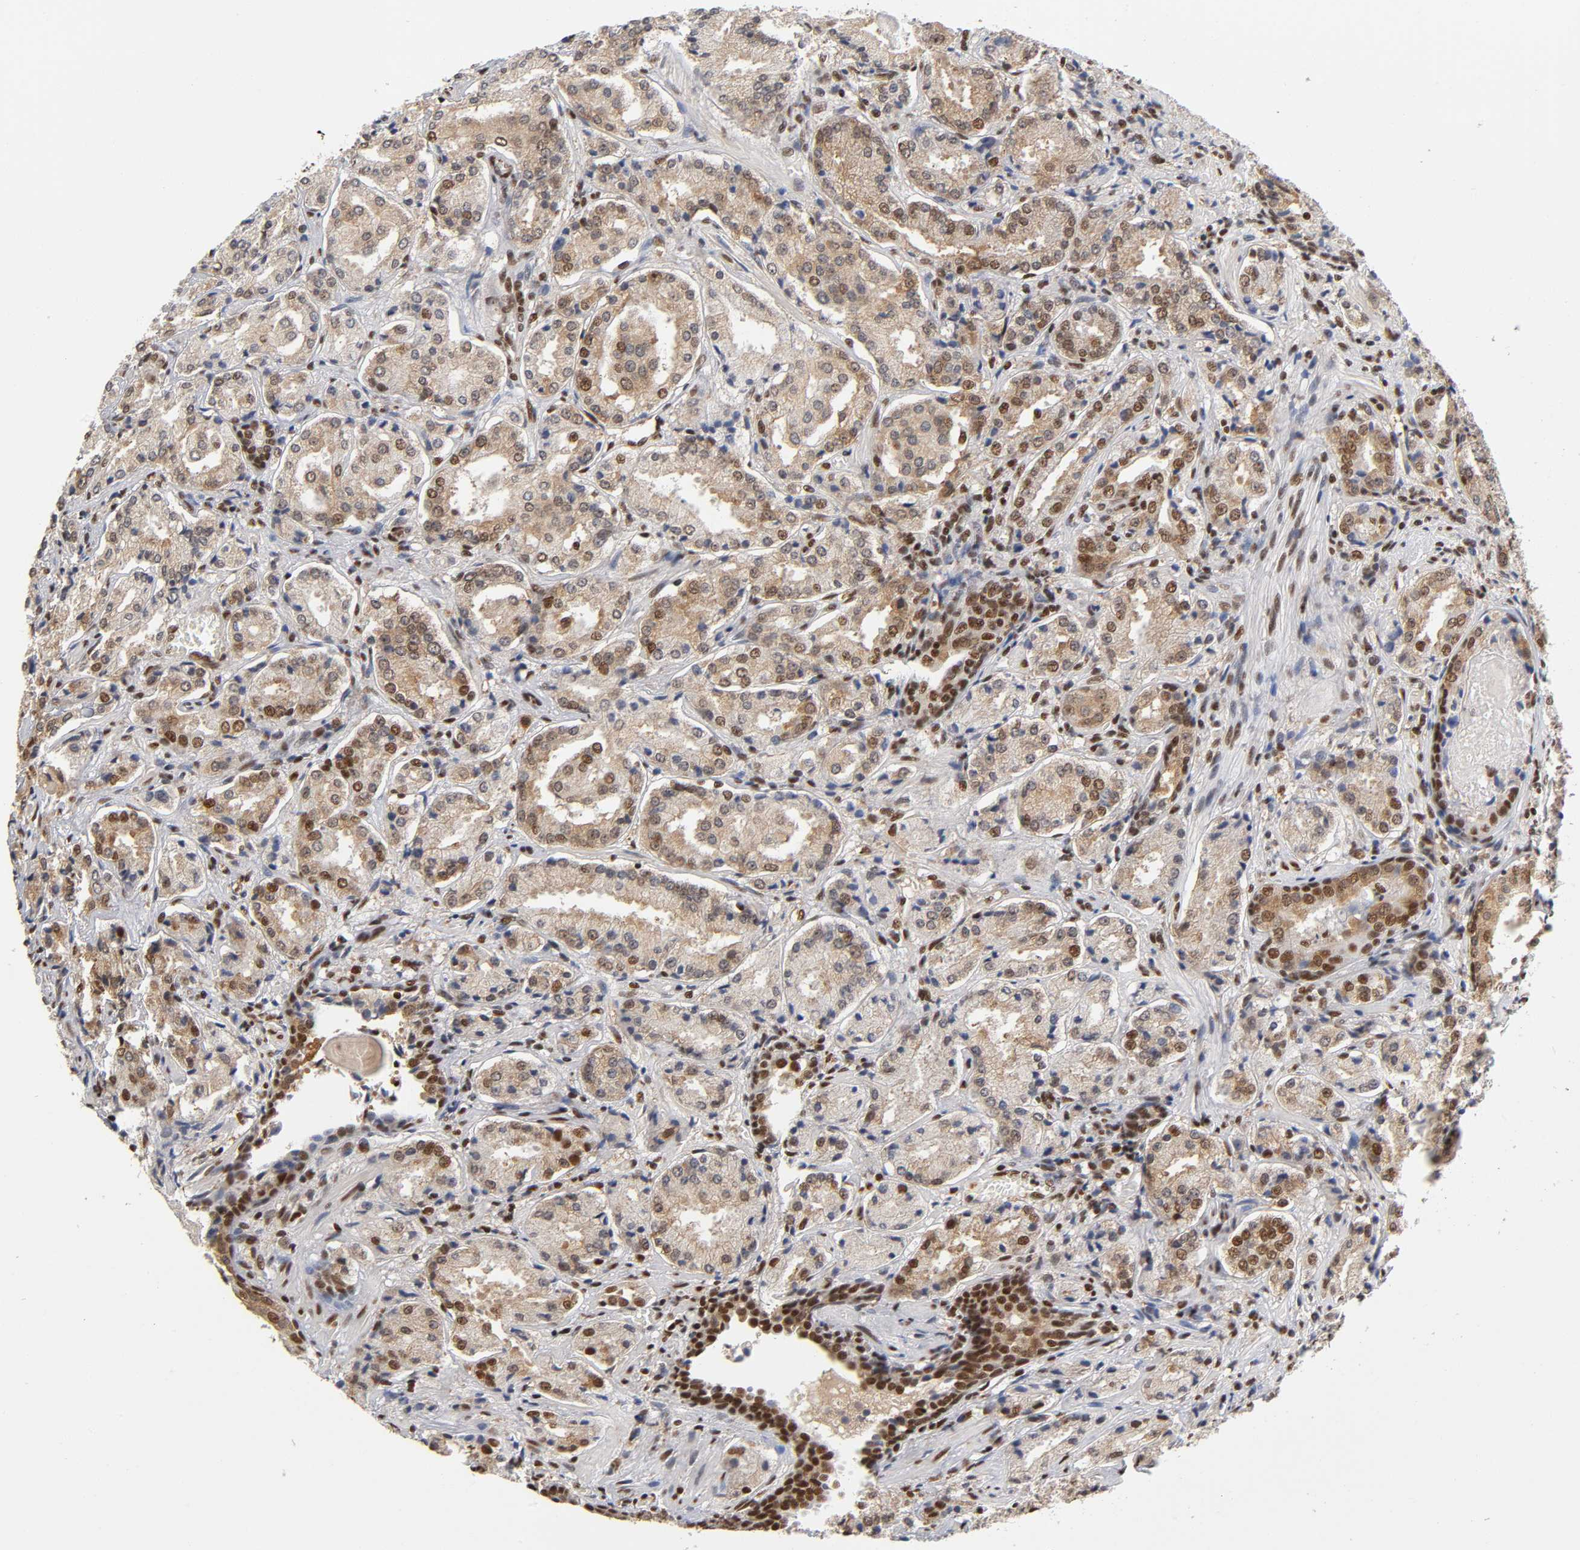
{"staining": {"intensity": "strong", "quantity": ">75%", "location": "cytoplasmic/membranous,nuclear"}, "tissue": "prostate cancer", "cell_type": "Tumor cells", "image_type": "cancer", "snomed": [{"axis": "morphology", "description": "Adenocarcinoma, High grade"}, {"axis": "topography", "description": "Prostate"}], "caption": "Prostate cancer stained for a protein displays strong cytoplasmic/membranous and nuclear positivity in tumor cells.", "gene": "ILKAP", "patient": {"sex": "male", "age": 58}}